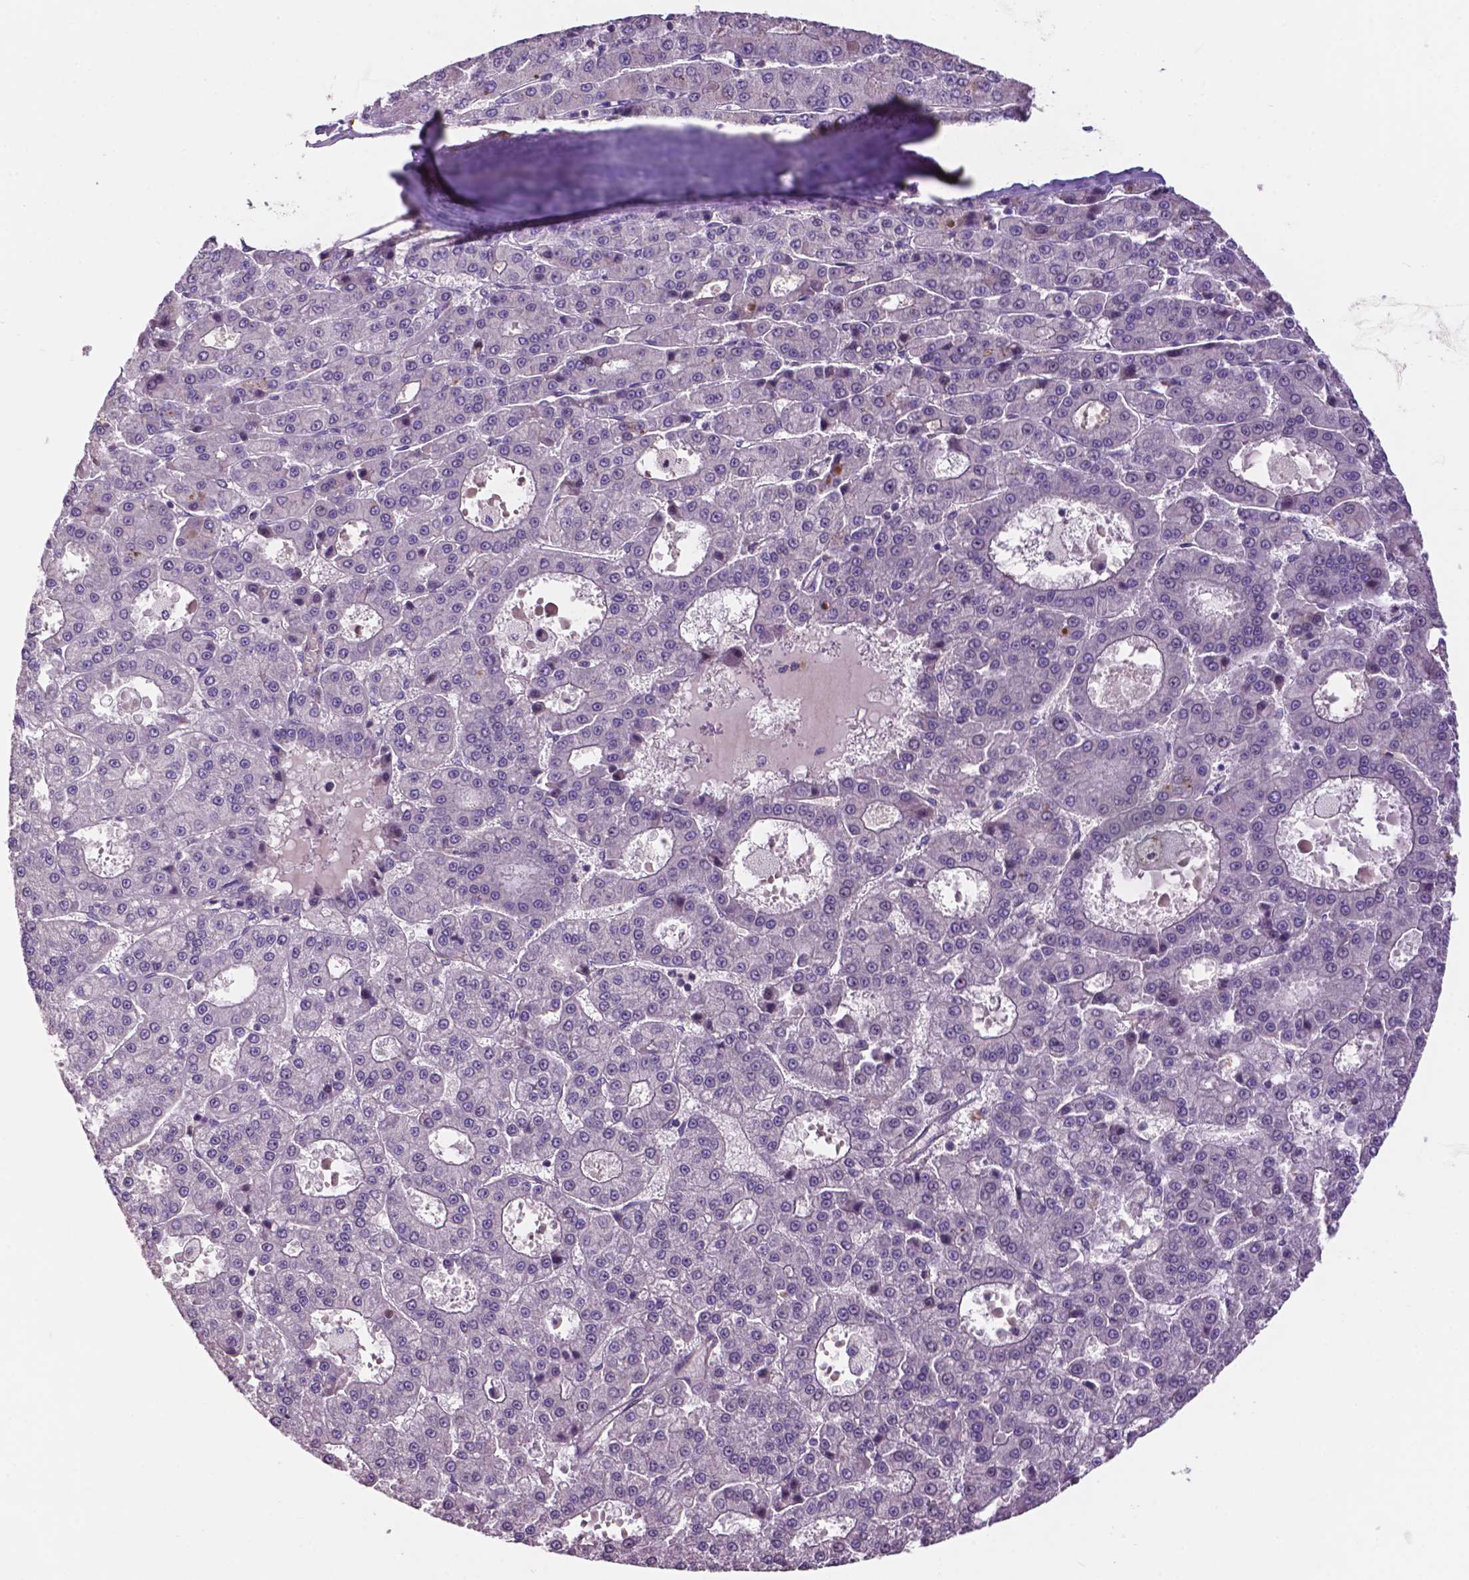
{"staining": {"intensity": "negative", "quantity": "none", "location": "none"}, "tissue": "liver cancer", "cell_type": "Tumor cells", "image_type": "cancer", "snomed": [{"axis": "morphology", "description": "Carcinoma, Hepatocellular, NOS"}, {"axis": "topography", "description": "Liver"}], "caption": "Tumor cells show no significant expression in liver cancer. (Stains: DAB immunohistochemistry with hematoxylin counter stain, Microscopy: brightfield microscopy at high magnification).", "gene": "PLSCR1", "patient": {"sex": "male", "age": 70}}